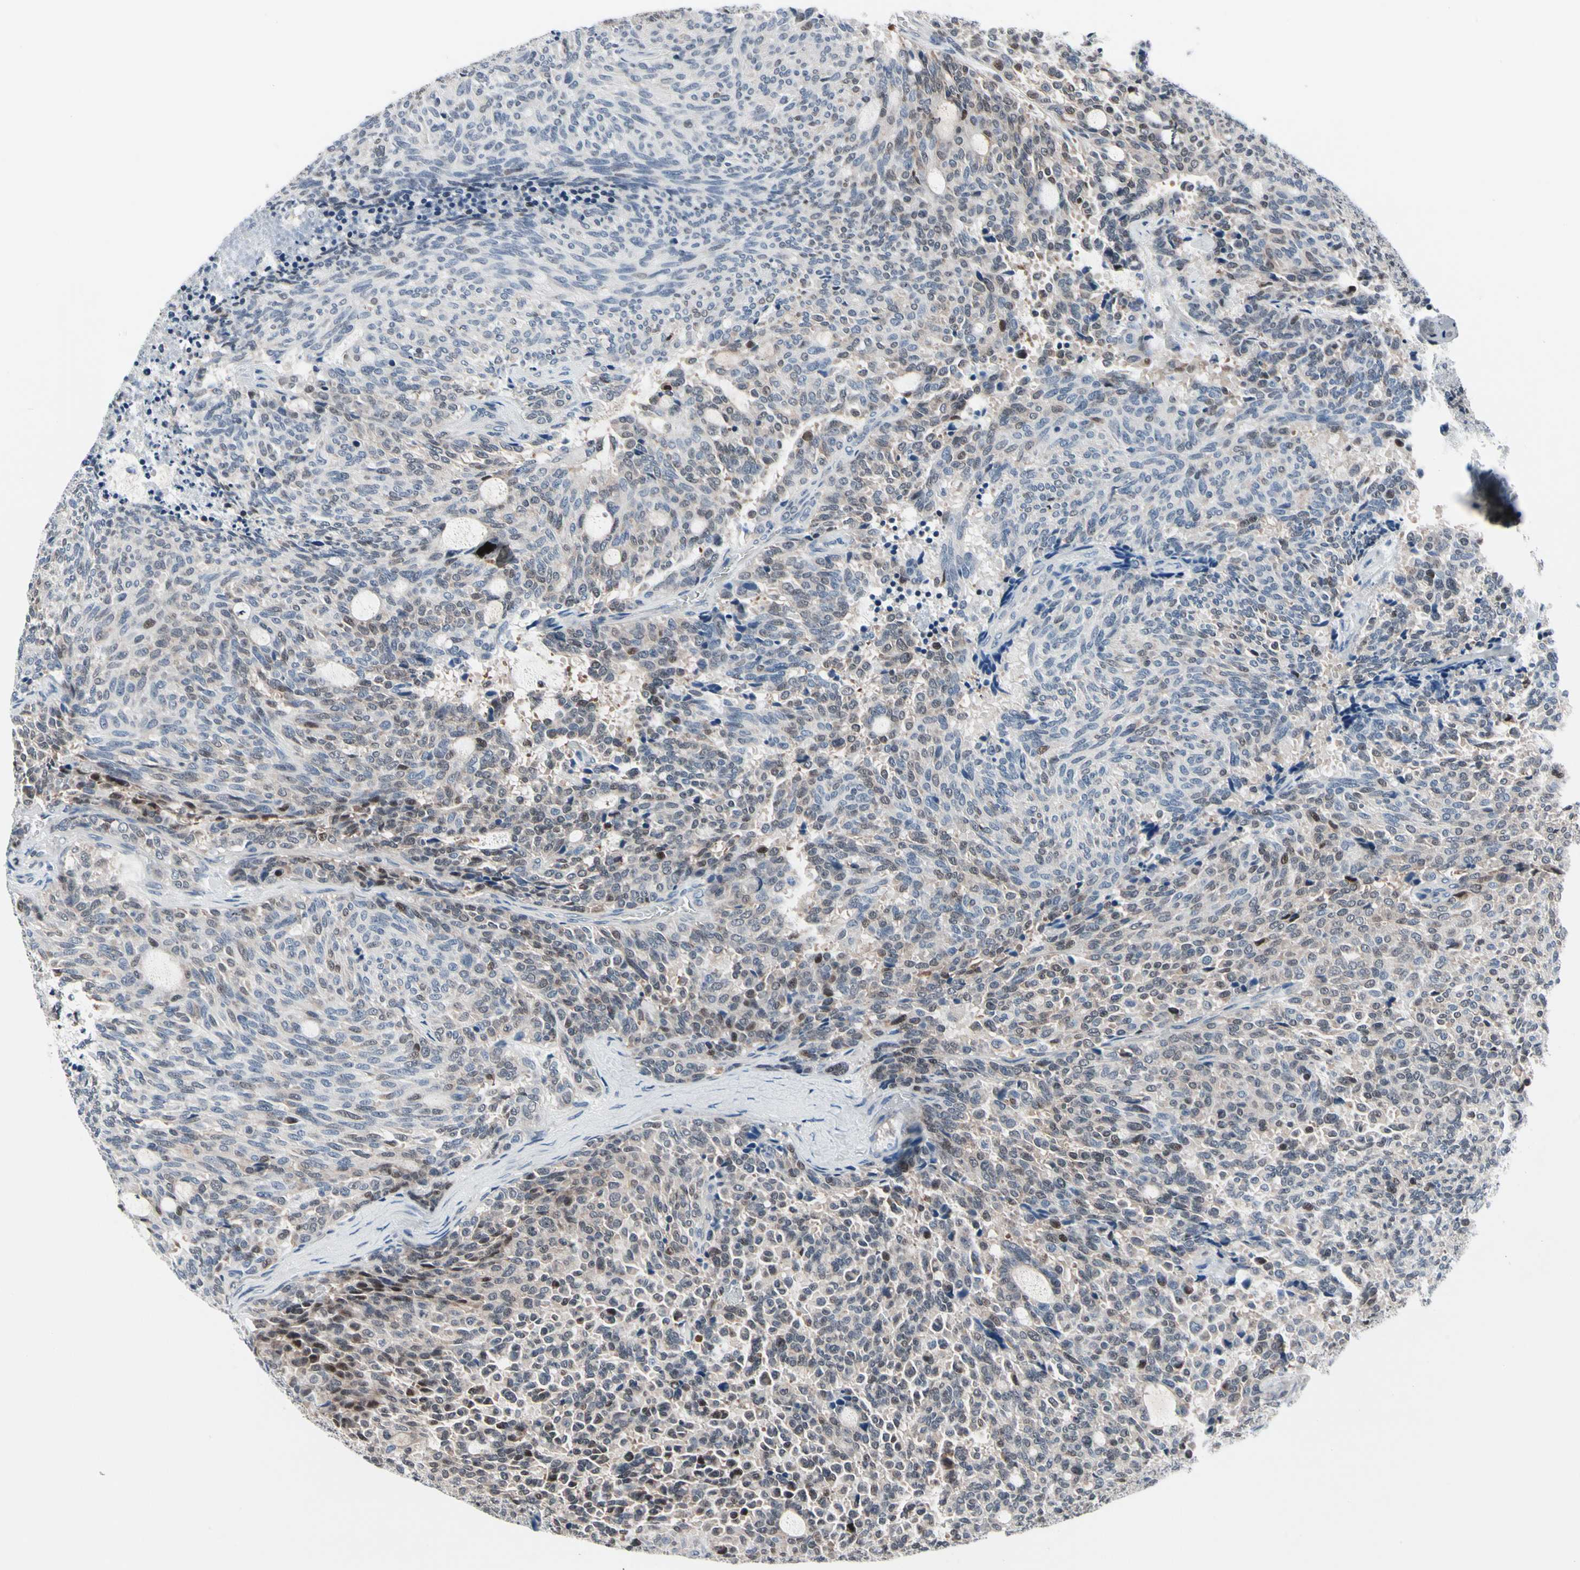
{"staining": {"intensity": "weak", "quantity": "<25%", "location": "cytoplasmic/membranous,nuclear"}, "tissue": "carcinoid", "cell_type": "Tumor cells", "image_type": "cancer", "snomed": [{"axis": "morphology", "description": "Carcinoid, malignant, NOS"}, {"axis": "topography", "description": "Pancreas"}], "caption": "Micrograph shows no significant protein expression in tumor cells of carcinoid (malignant).", "gene": "TXN", "patient": {"sex": "female", "age": 54}}